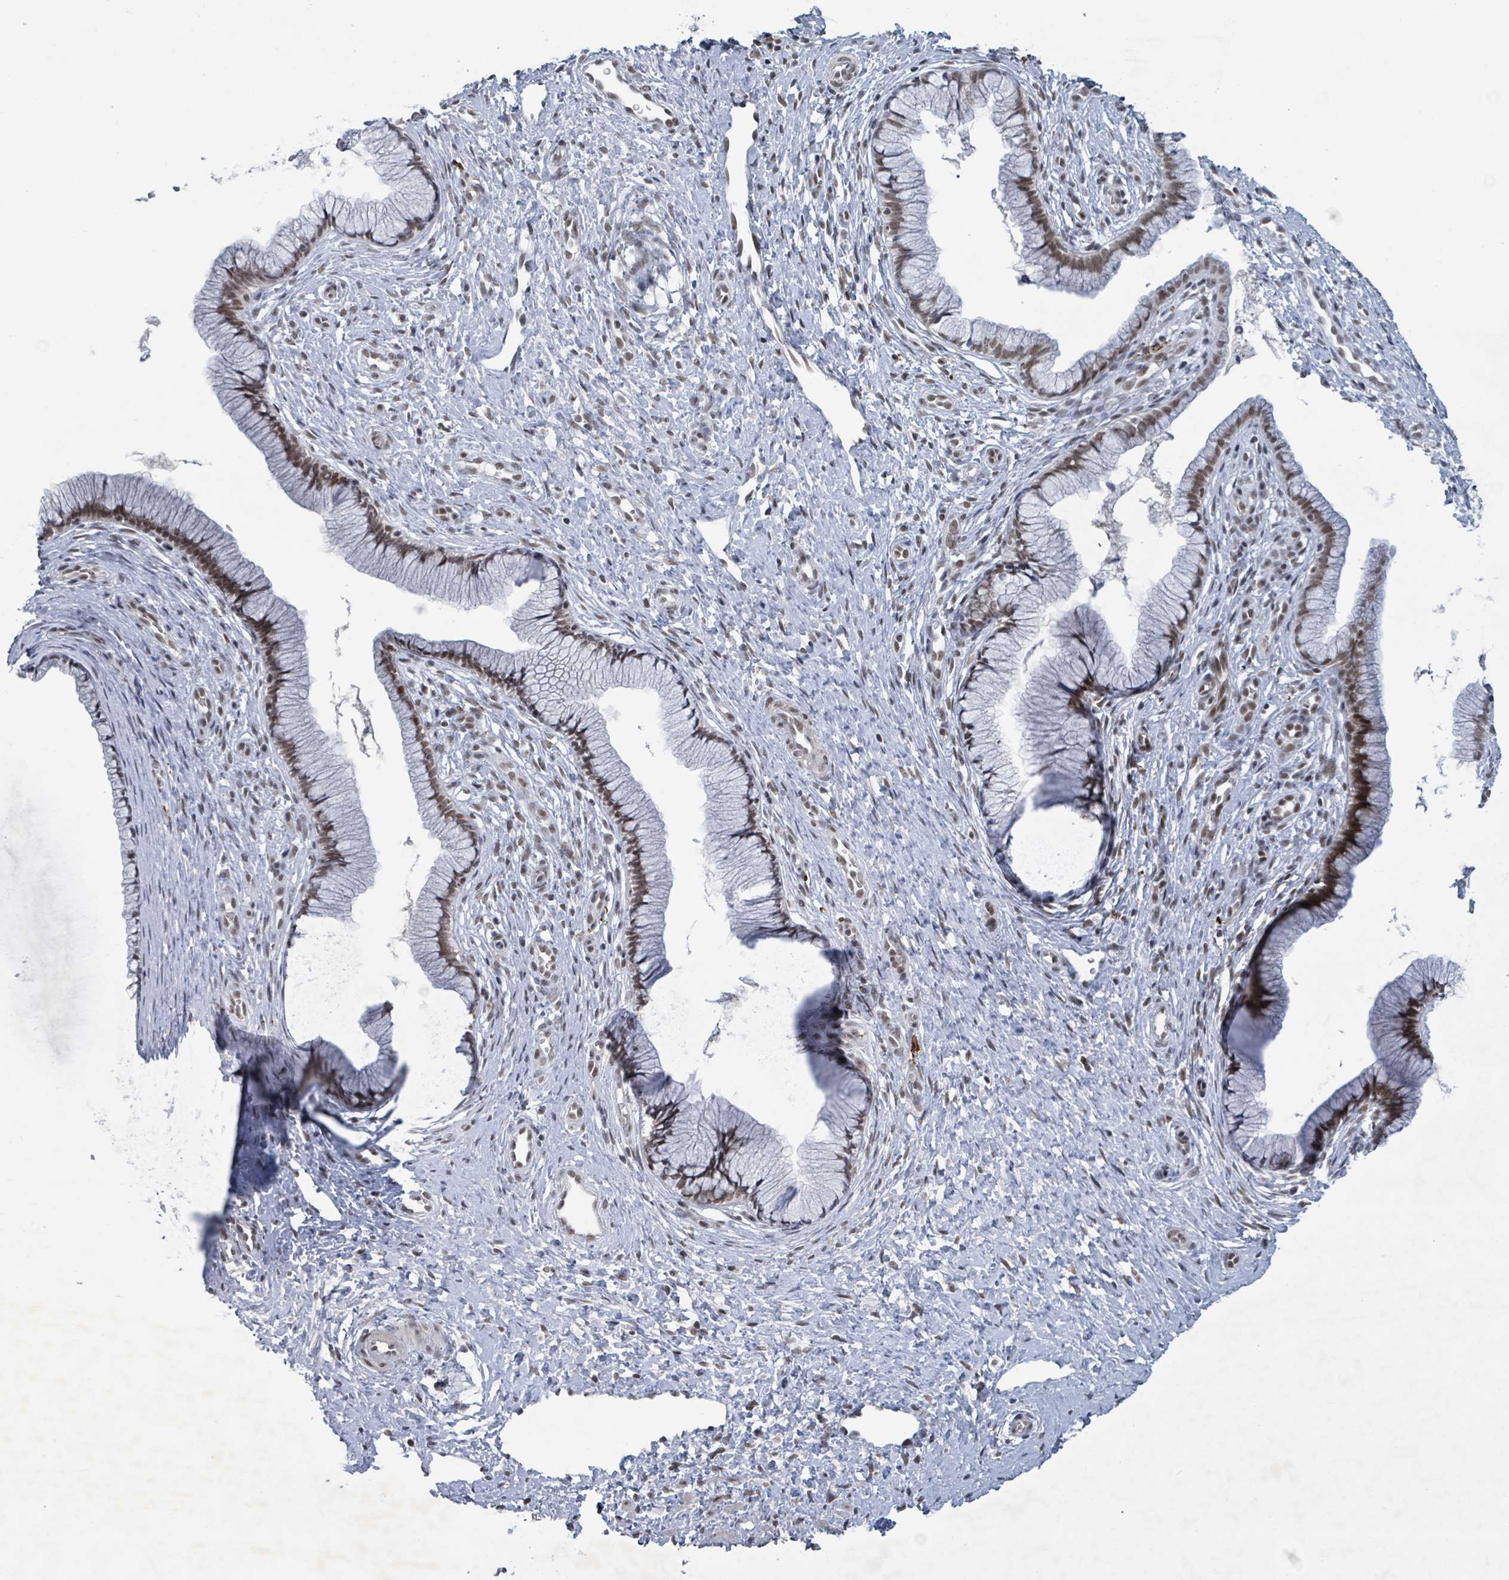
{"staining": {"intensity": "moderate", "quantity": "25%-75%", "location": "nuclear"}, "tissue": "cervix", "cell_type": "Glandular cells", "image_type": "normal", "snomed": [{"axis": "morphology", "description": "Normal tissue, NOS"}, {"axis": "topography", "description": "Cervix"}], "caption": "Cervix was stained to show a protein in brown. There is medium levels of moderate nuclear positivity in about 25%-75% of glandular cells. The staining is performed using DAB (3,3'-diaminobenzidine) brown chromogen to label protein expression. The nuclei are counter-stained blue using hematoxylin.", "gene": "BANP", "patient": {"sex": "female", "age": 36}}